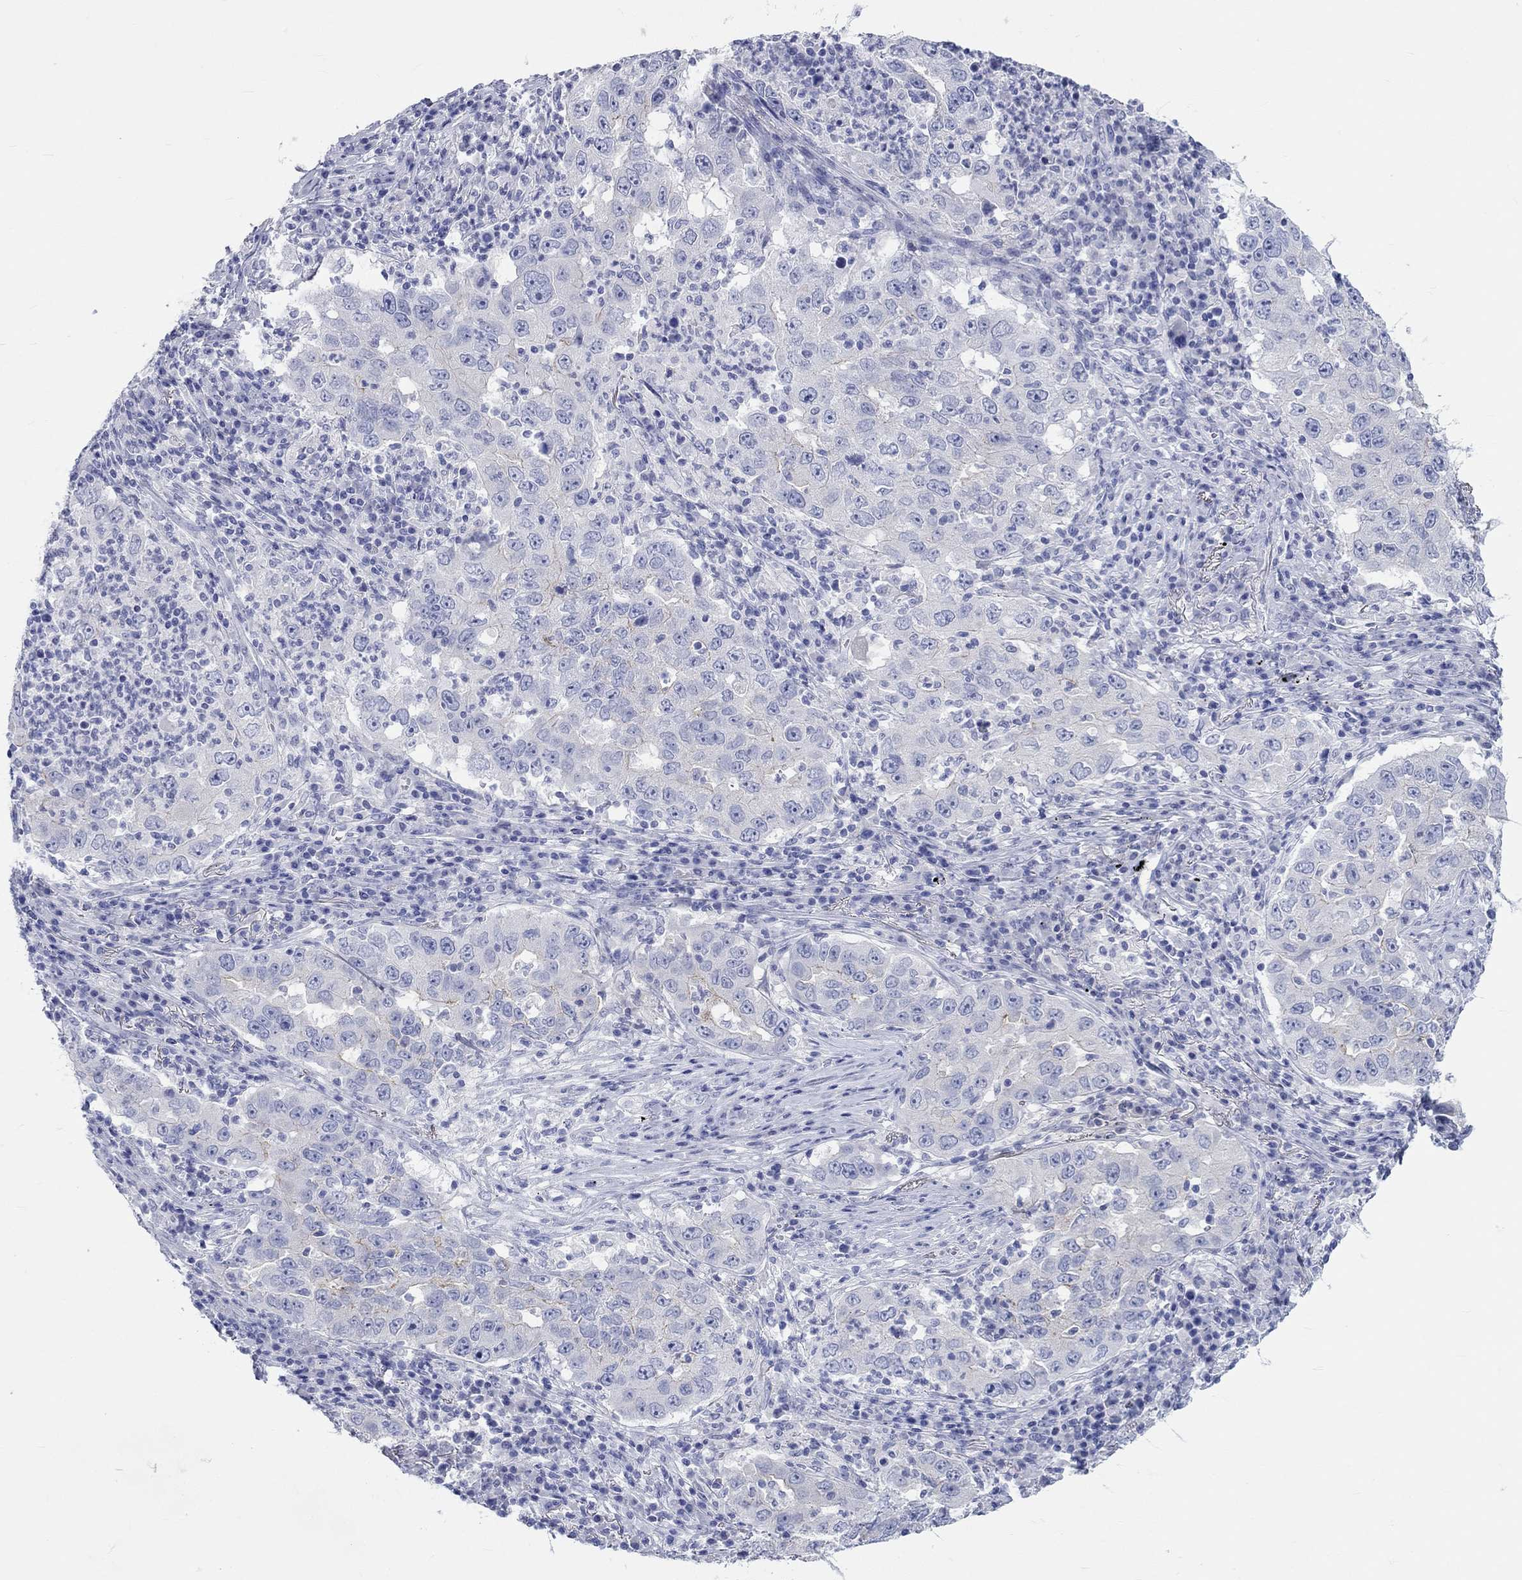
{"staining": {"intensity": "weak", "quantity": "<25%", "location": "cytoplasmic/membranous"}, "tissue": "lung cancer", "cell_type": "Tumor cells", "image_type": "cancer", "snomed": [{"axis": "morphology", "description": "Adenocarcinoma, NOS"}, {"axis": "topography", "description": "Lung"}], "caption": "This is an immunohistochemistry (IHC) image of human lung cancer. There is no positivity in tumor cells.", "gene": "SPATA9", "patient": {"sex": "male", "age": 73}}